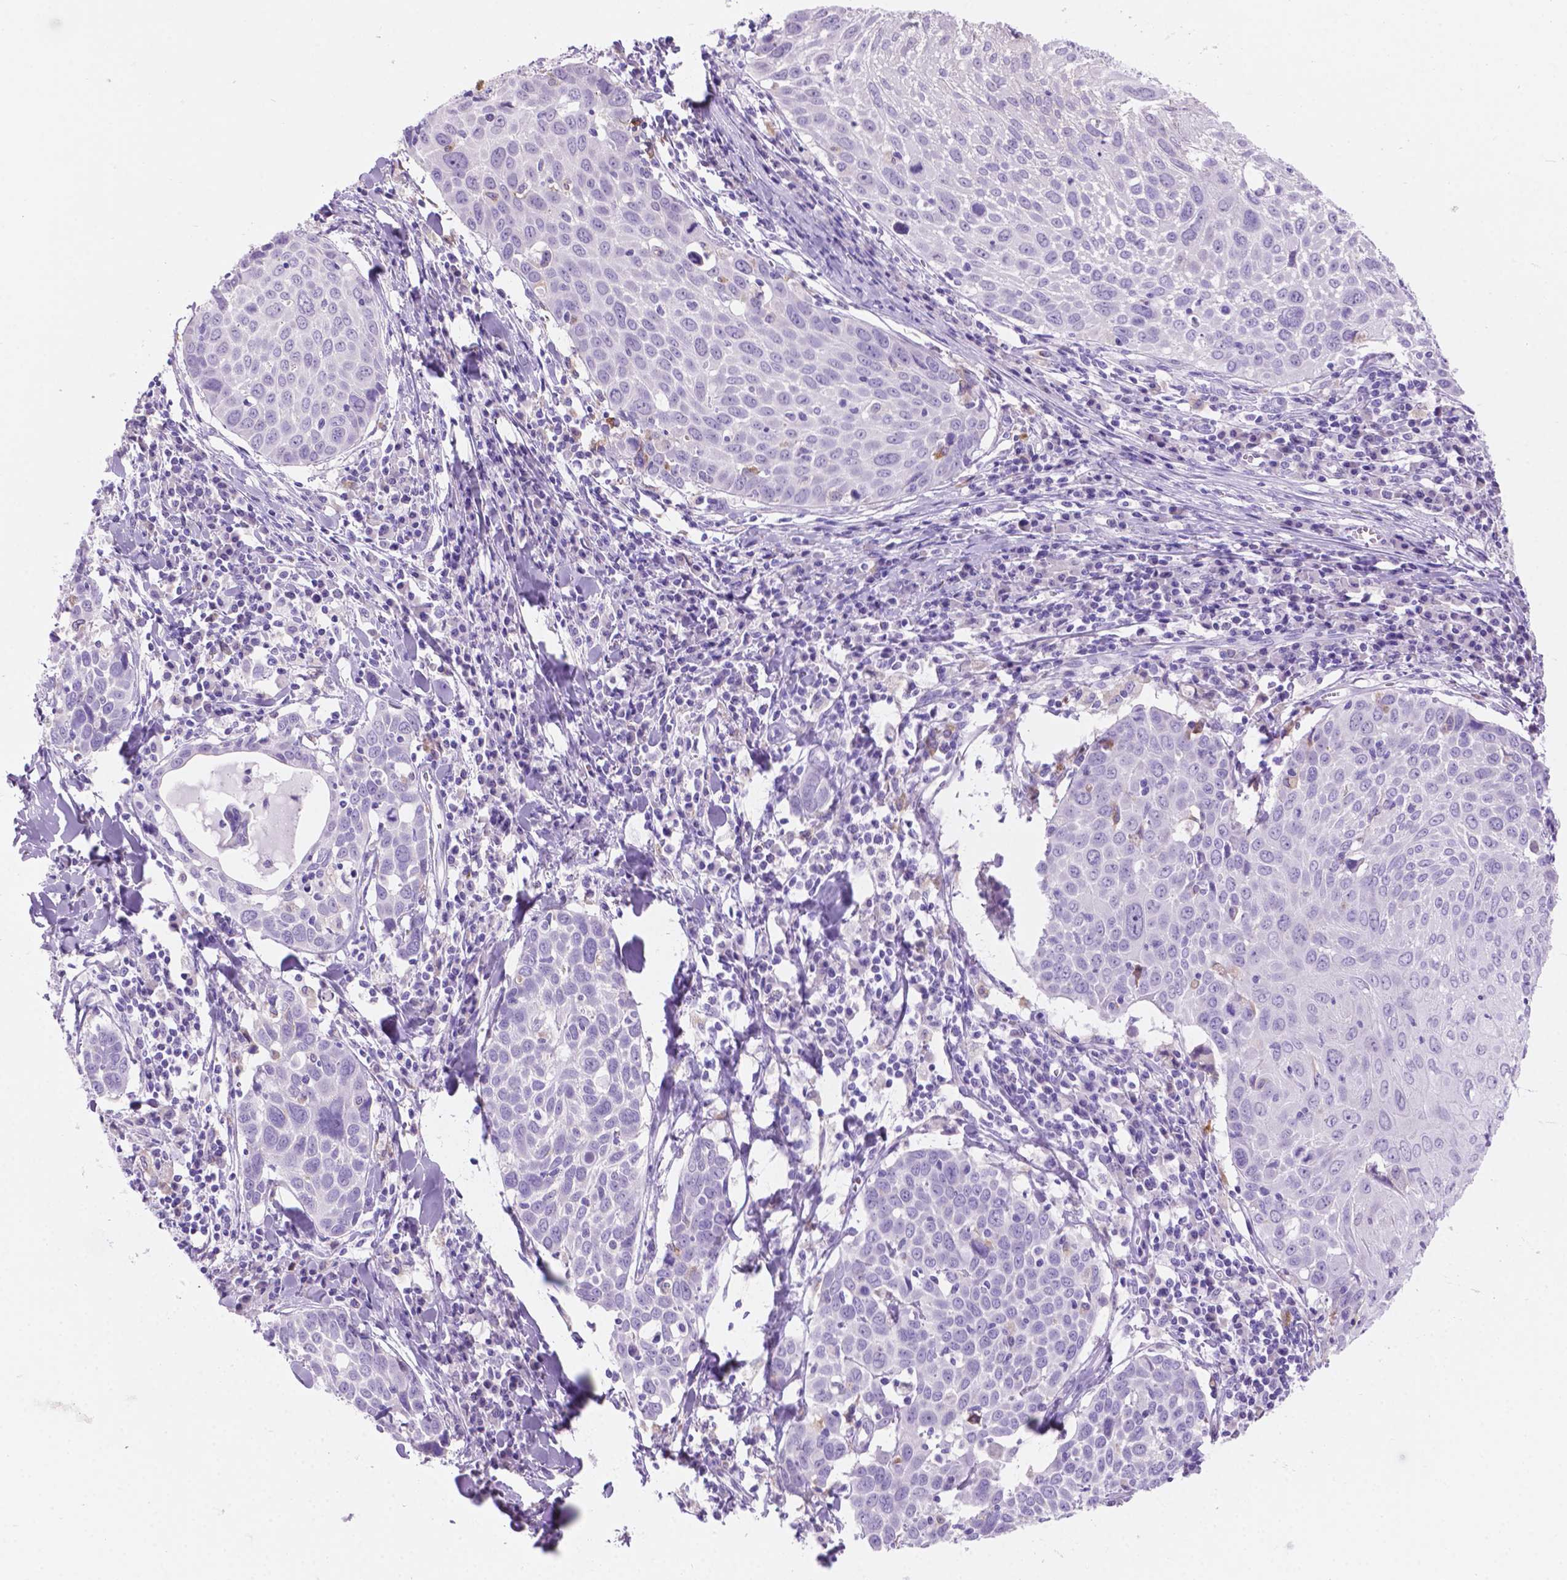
{"staining": {"intensity": "negative", "quantity": "none", "location": "none"}, "tissue": "lung cancer", "cell_type": "Tumor cells", "image_type": "cancer", "snomed": [{"axis": "morphology", "description": "Squamous cell carcinoma, NOS"}, {"axis": "topography", "description": "Lung"}], "caption": "Squamous cell carcinoma (lung) was stained to show a protein in brown. There is no significant staining in tumor cells.", "gene": "GRIN2B", "patient": {"sex": "male", "age": 57}}